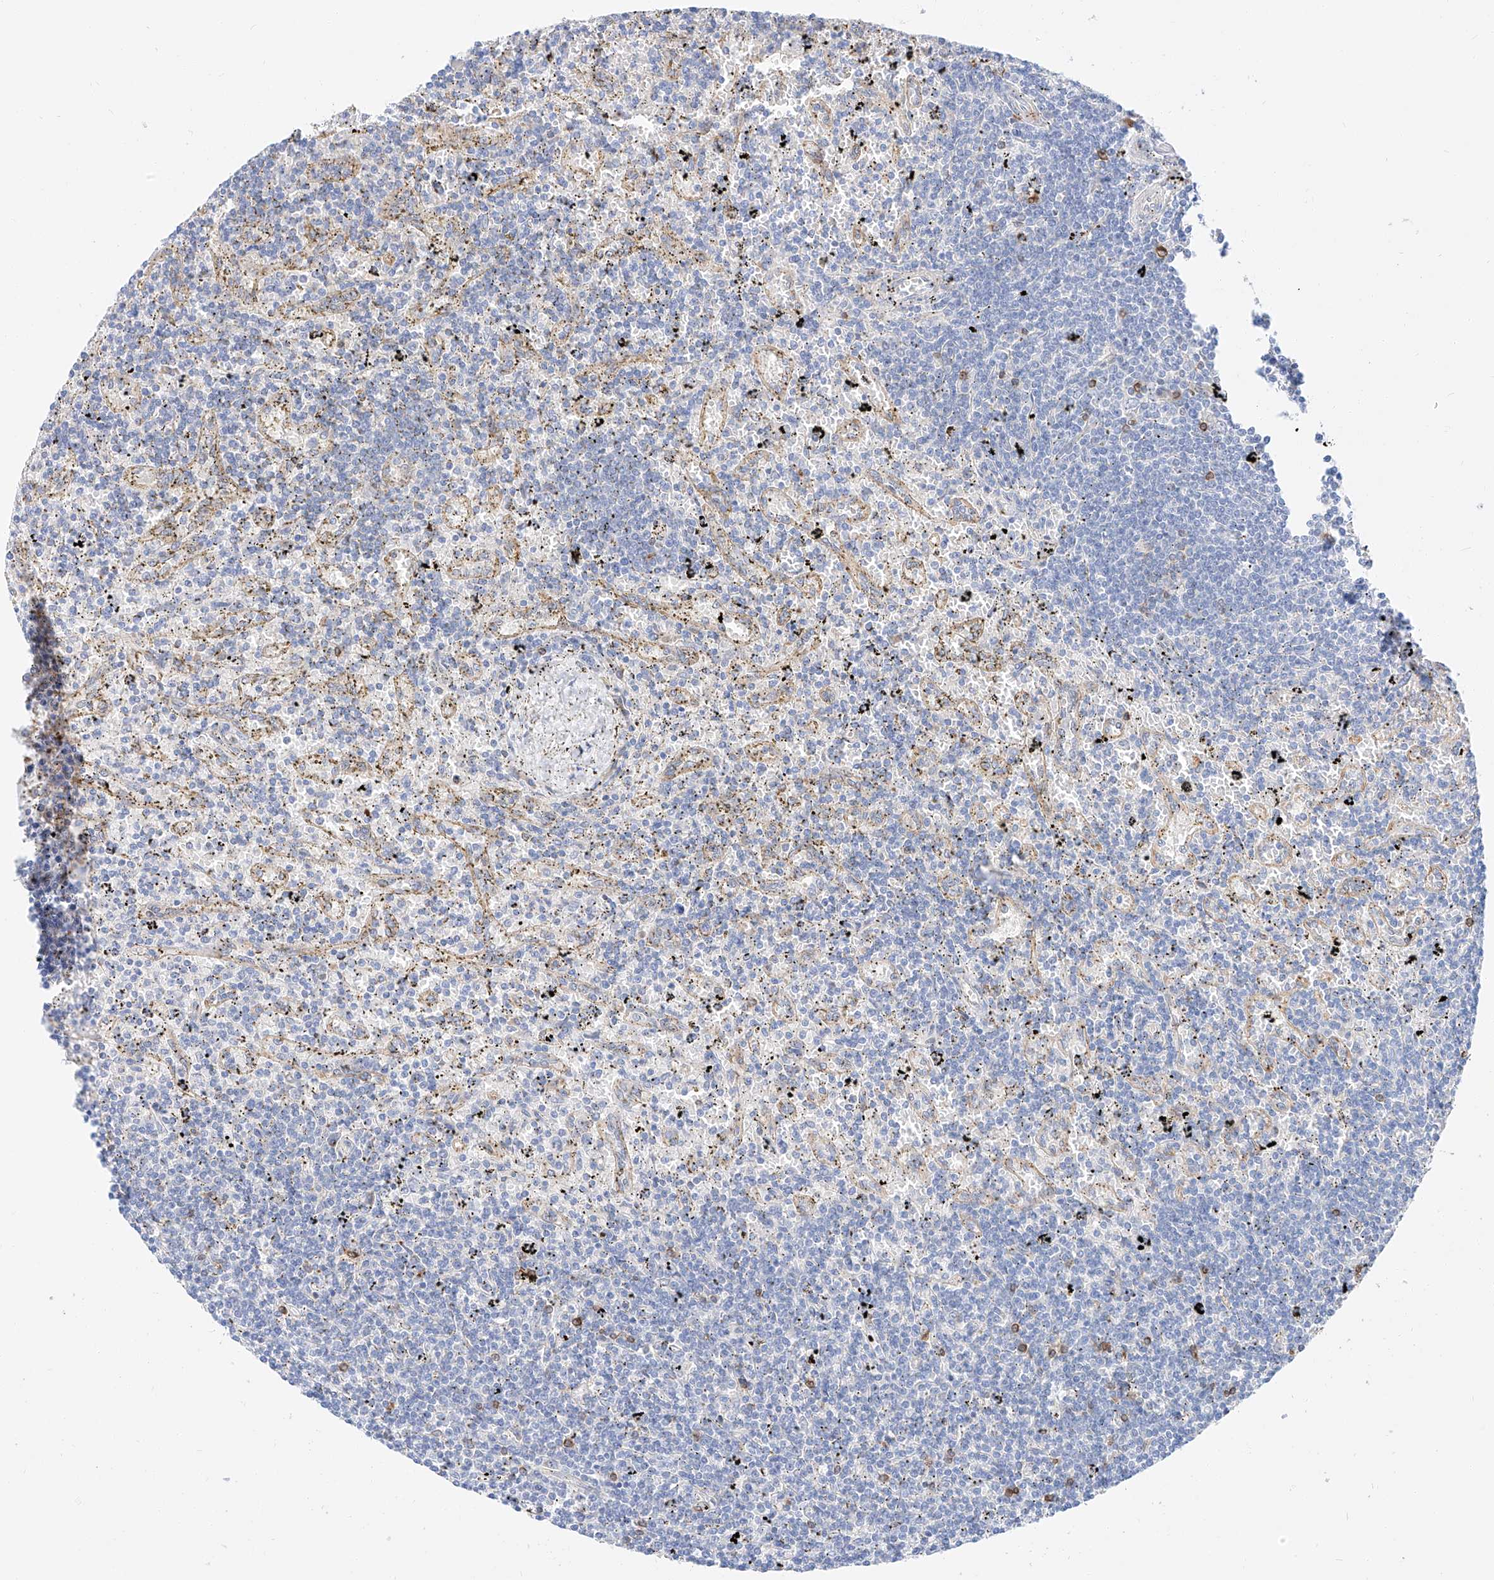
{"staining": {"intensity": "negative", "quantity": "none", "location": "none"}, "tissue": "lymphoma", "cell_type": "Tumor cells", "image_type": "cancer", "snomed": [{"axis": "morphology", "description": "Malignant lymphoma, non-Hodgkin's type, Low grade"}, {"axis": "topography", "description": "Spleen"}], "caption": "Lymphoma stained for a protein using immunohistochemistry reveals no expression tumor cells.", "gene": "MAP7", "patient": {"sex": "male", "age": 76}}